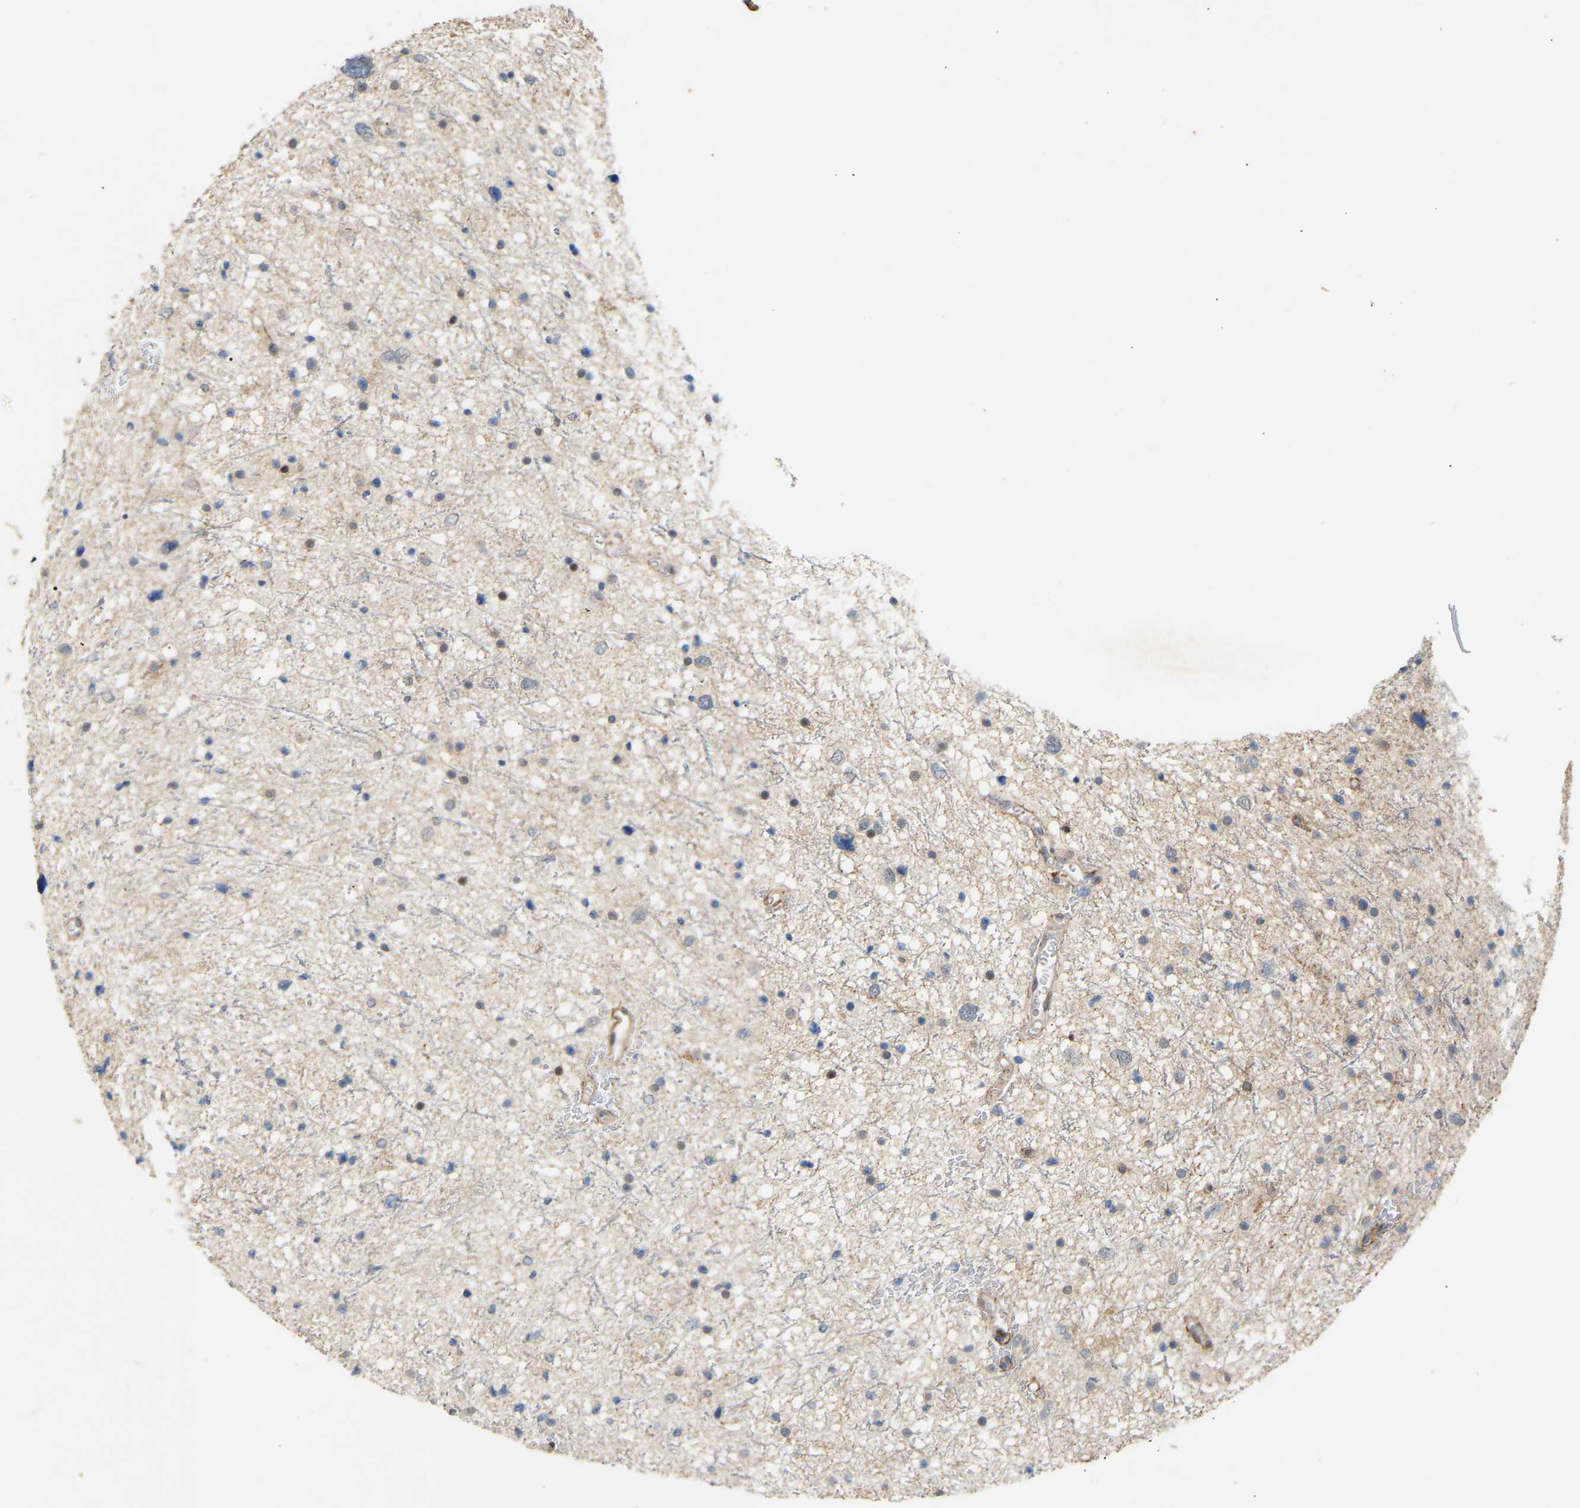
{"staining": {"intensity": "negative", "quantity": "none", "location": "none"}, "tissue": "glioma", "cell_type": "Tumor cells", "image_type": "cancer", "snomed": [{"axis": "morphology", "description": "Glioma, malignant, Low grade"}, {"axis": "topography", "description": "Brain"}], "caption": "Glioma was stained to show a protein in brown. There is no significant staining in tumor cells.", "gene": "PTPN4", "patient": {"sex": "female", "age": 37}}